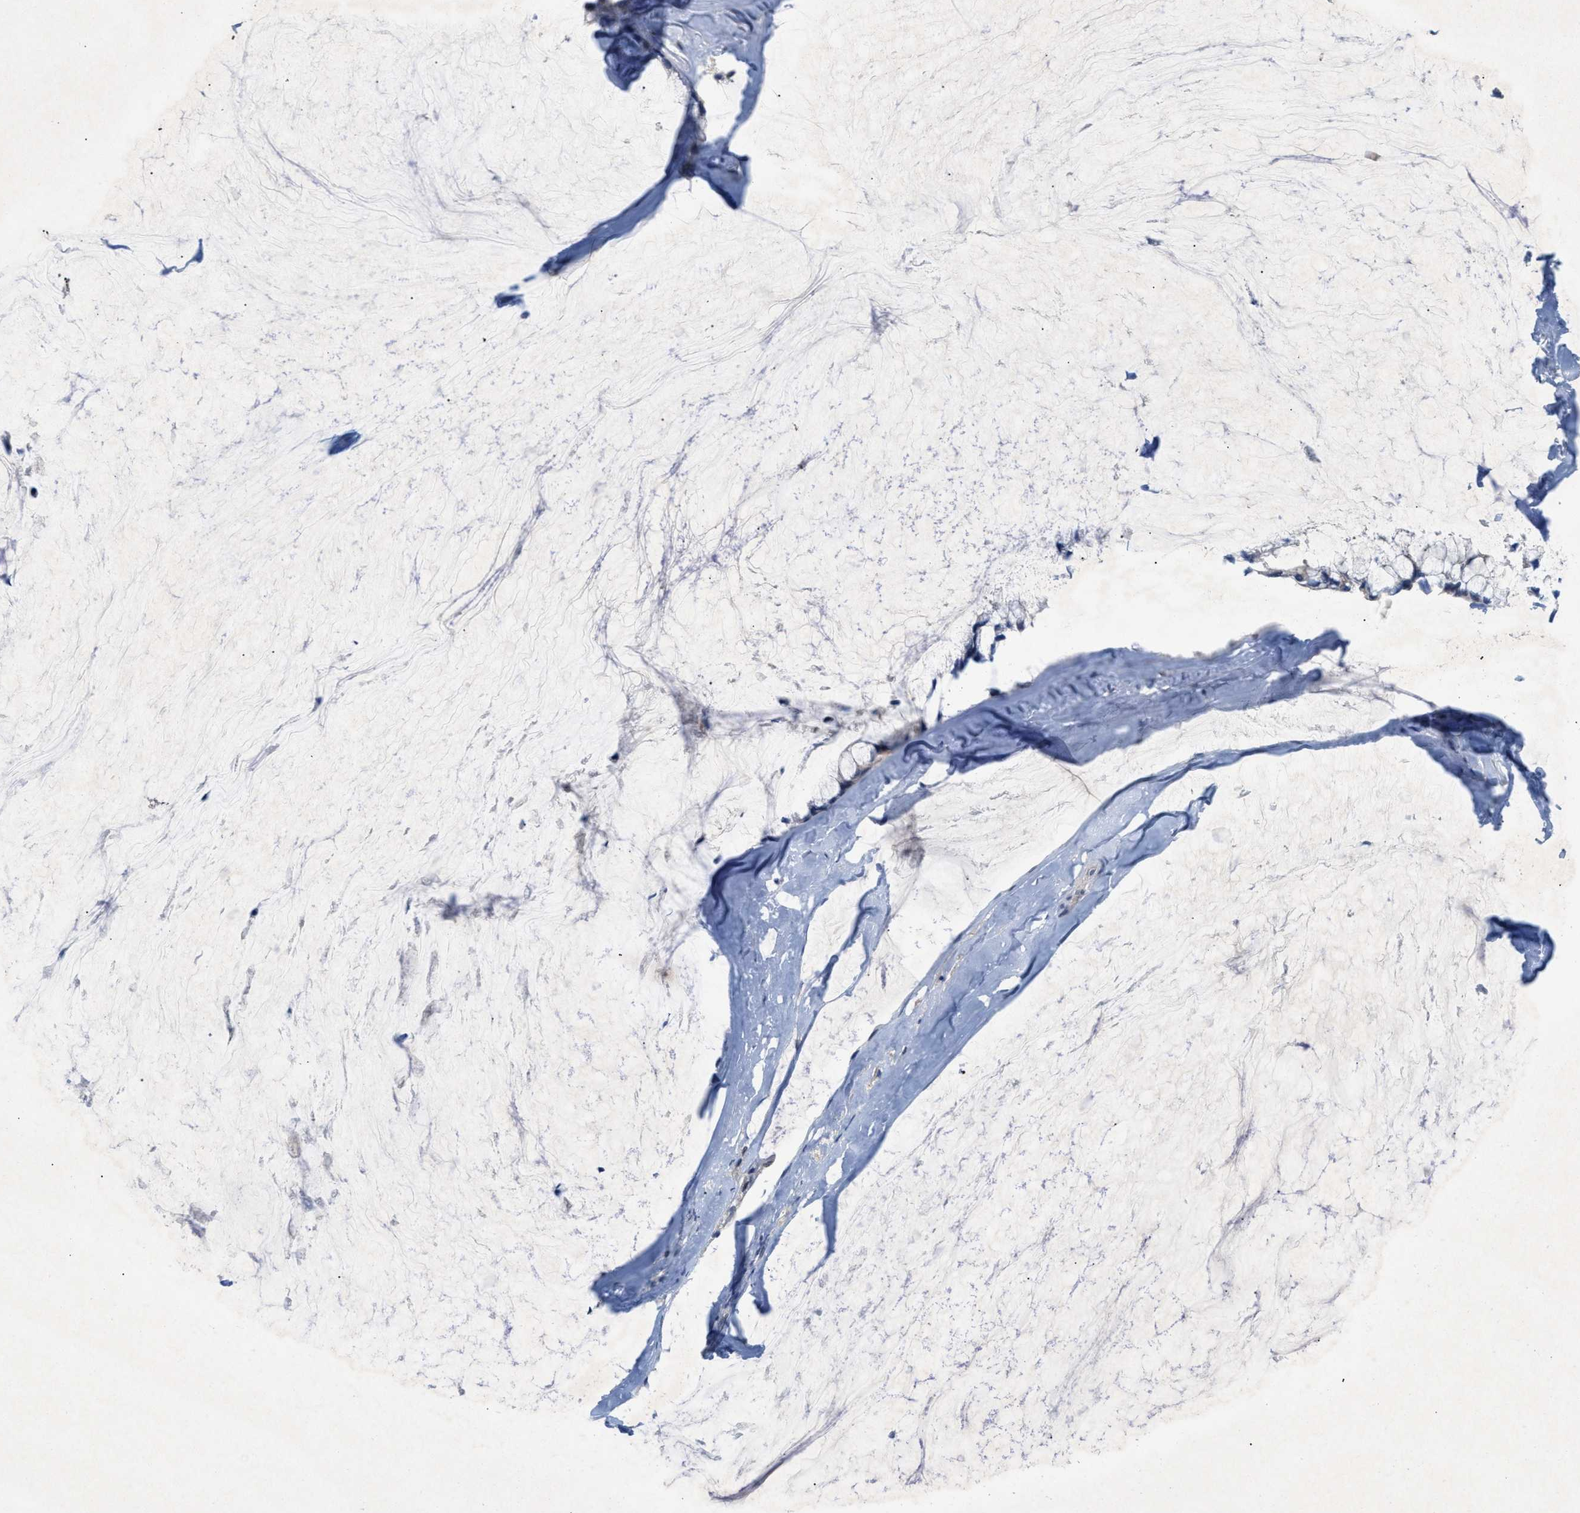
{"staining": {"intensity": "negative", "quantity": "none", "location": "none"}, "tissue": "ovarian cancer", "cell_type": "Tumor cells", "image_type": "cancer", "snomed": [{"axis": "morphology", "description": "Cystadenocarcinoma, mucinous, NOS"}, {"axis": "topography", "description": "Ovary"}], "caption": "Immunohistochemistry (IHC) histopathology image of ovarian cancer (mucinous cystadenocarcinoma) stained for a protein (brown), which displays no expression in tumor cells.", "gene": "WIPI2", "patient": {"sex": "female", "age": 39}}